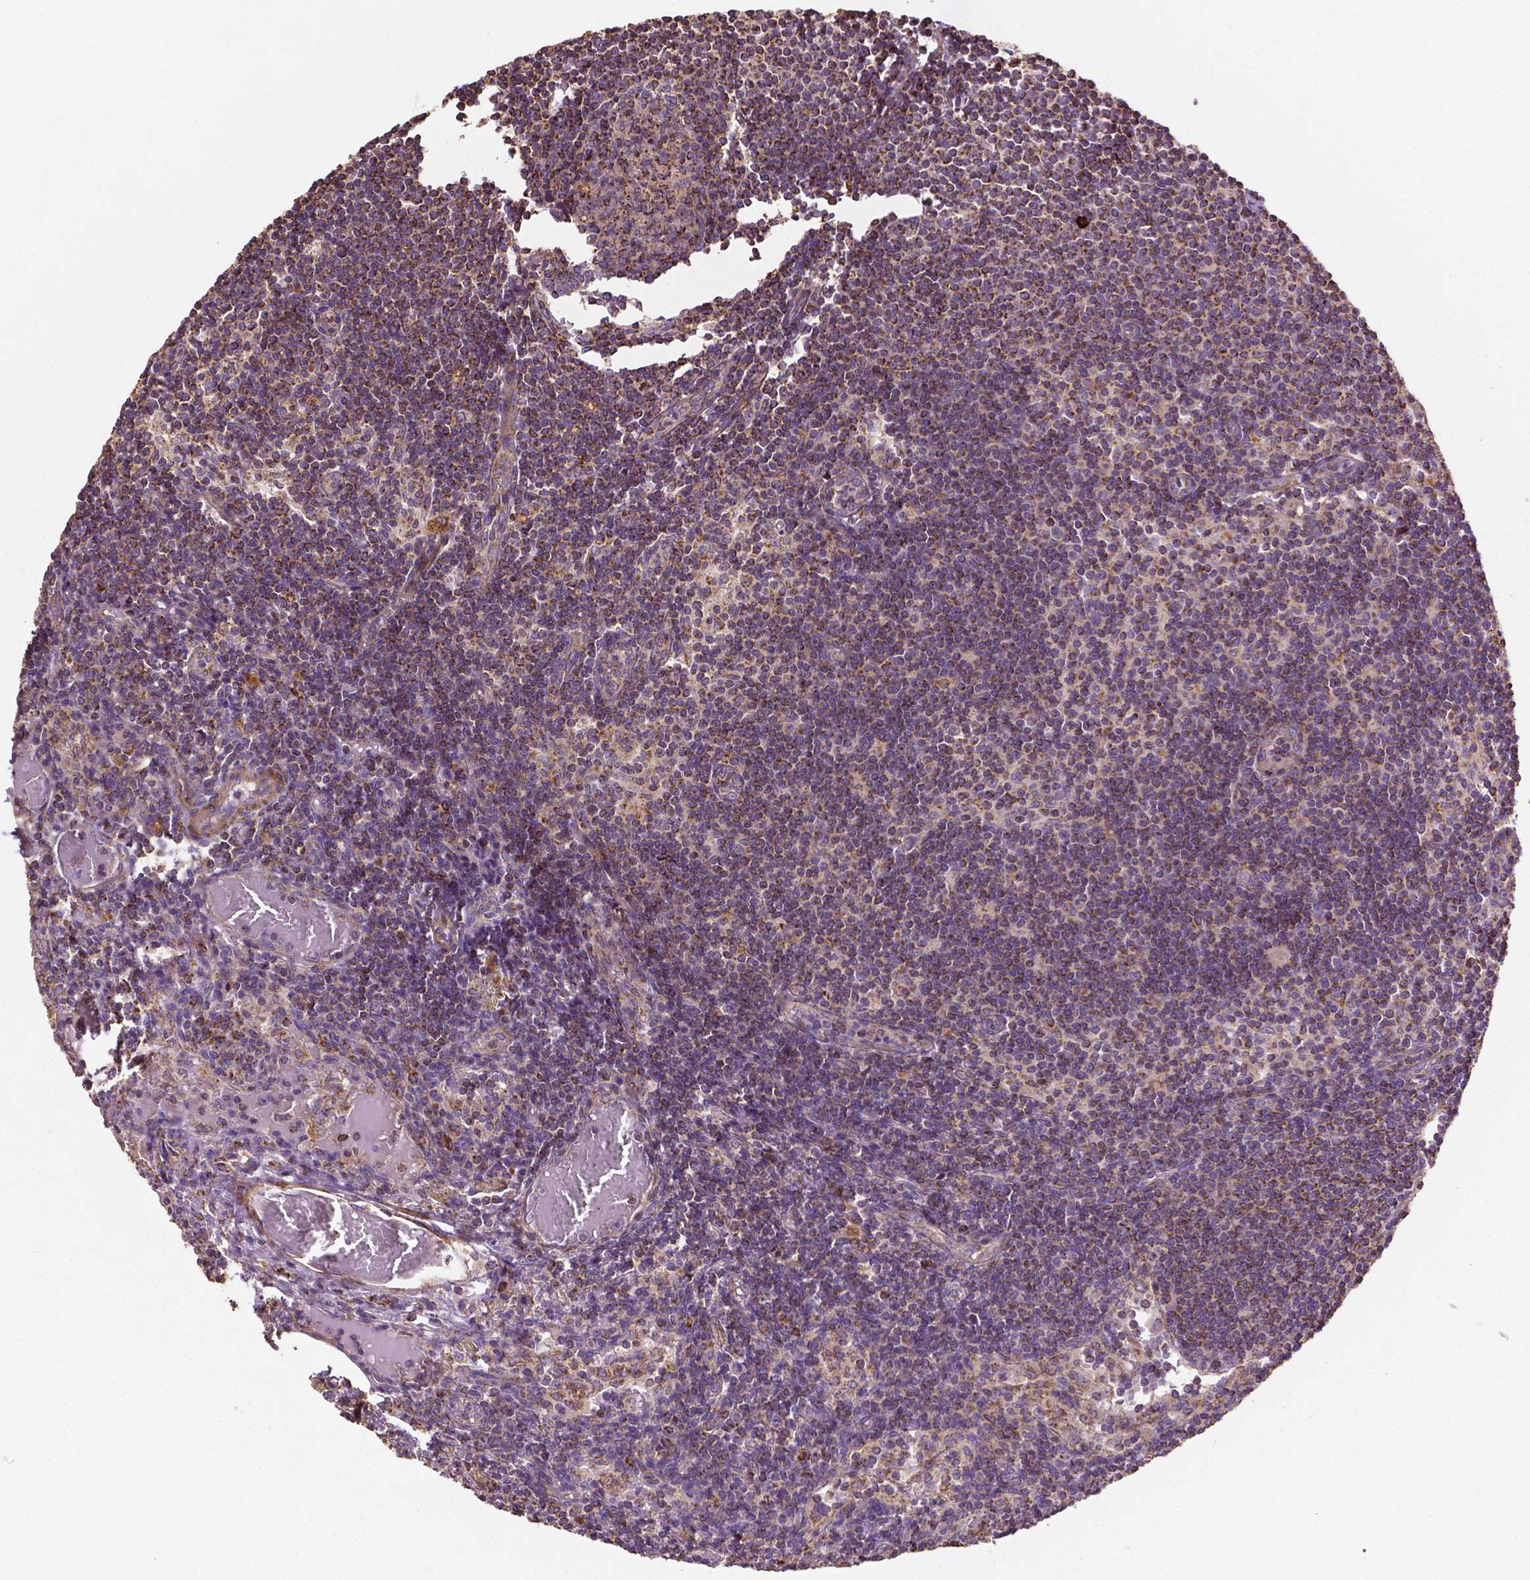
{"staining": {"intensity": "moderate", "quantity": "25%-75%", "location": "cytoplasmic/membranous"}, "tissue": "lymph node", "cell_type": "Germinal center cells", "image_type": "normal", "snomed": [{"axis": "morphology", "description": "Normal tissue, NOS"}, {"axis": "topography", "description": "Lymph node"}], "caption": "This image demonstrates unremarkable lymph node stained with IHC to label a protein in brown. The cytoplasmic/membranous of germinal center cells show moderate positivity for the protein. Nuclei are counter-stained blue.", "gene": "LRR1", "patient": {"sex": "female", "age": 69}}